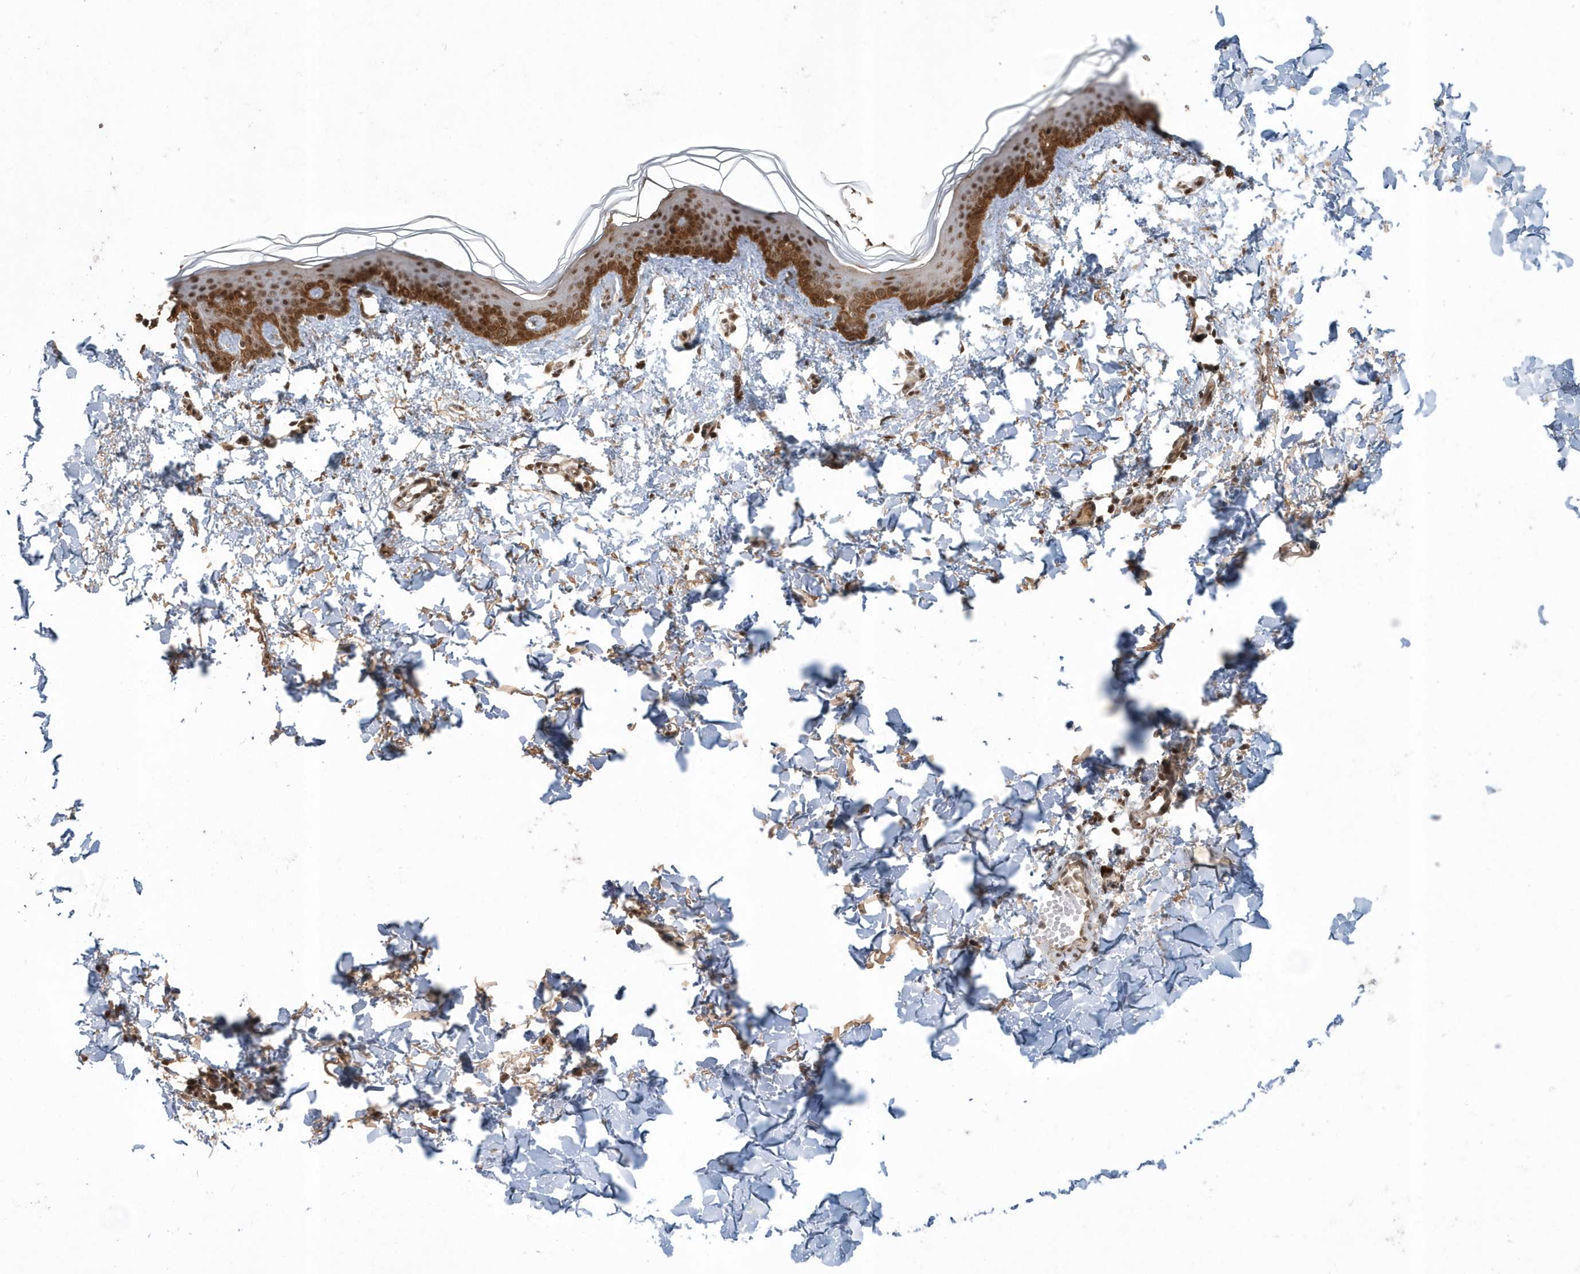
{"staining": {"intensity": "moderate", "quantity": ">75%", "location": "cytoplasmic/membranous,nuclear"}, "tissue": "skin", "cell_type": "Fibroblasts", "image_type": "normal", "snomed": [{"axis": "morphology", "description": "Normal tissue, NOS"}, {"axis": "topography", "description": "Skin"}], "caption": "Skin was stained to show a protein in brown. There is medium levels of moderate cytoplasmic/membranous,nuclear positivity in approximately >75% of fibroblasts. (Stains: DAB (3,3'-diaminobenzidine) in brown, nuclei in blue, Microscopy: brightfield microscopy at high magnification).", "gene": "EPB41L4A", "patient": {"sex": "female", "age": 46}}